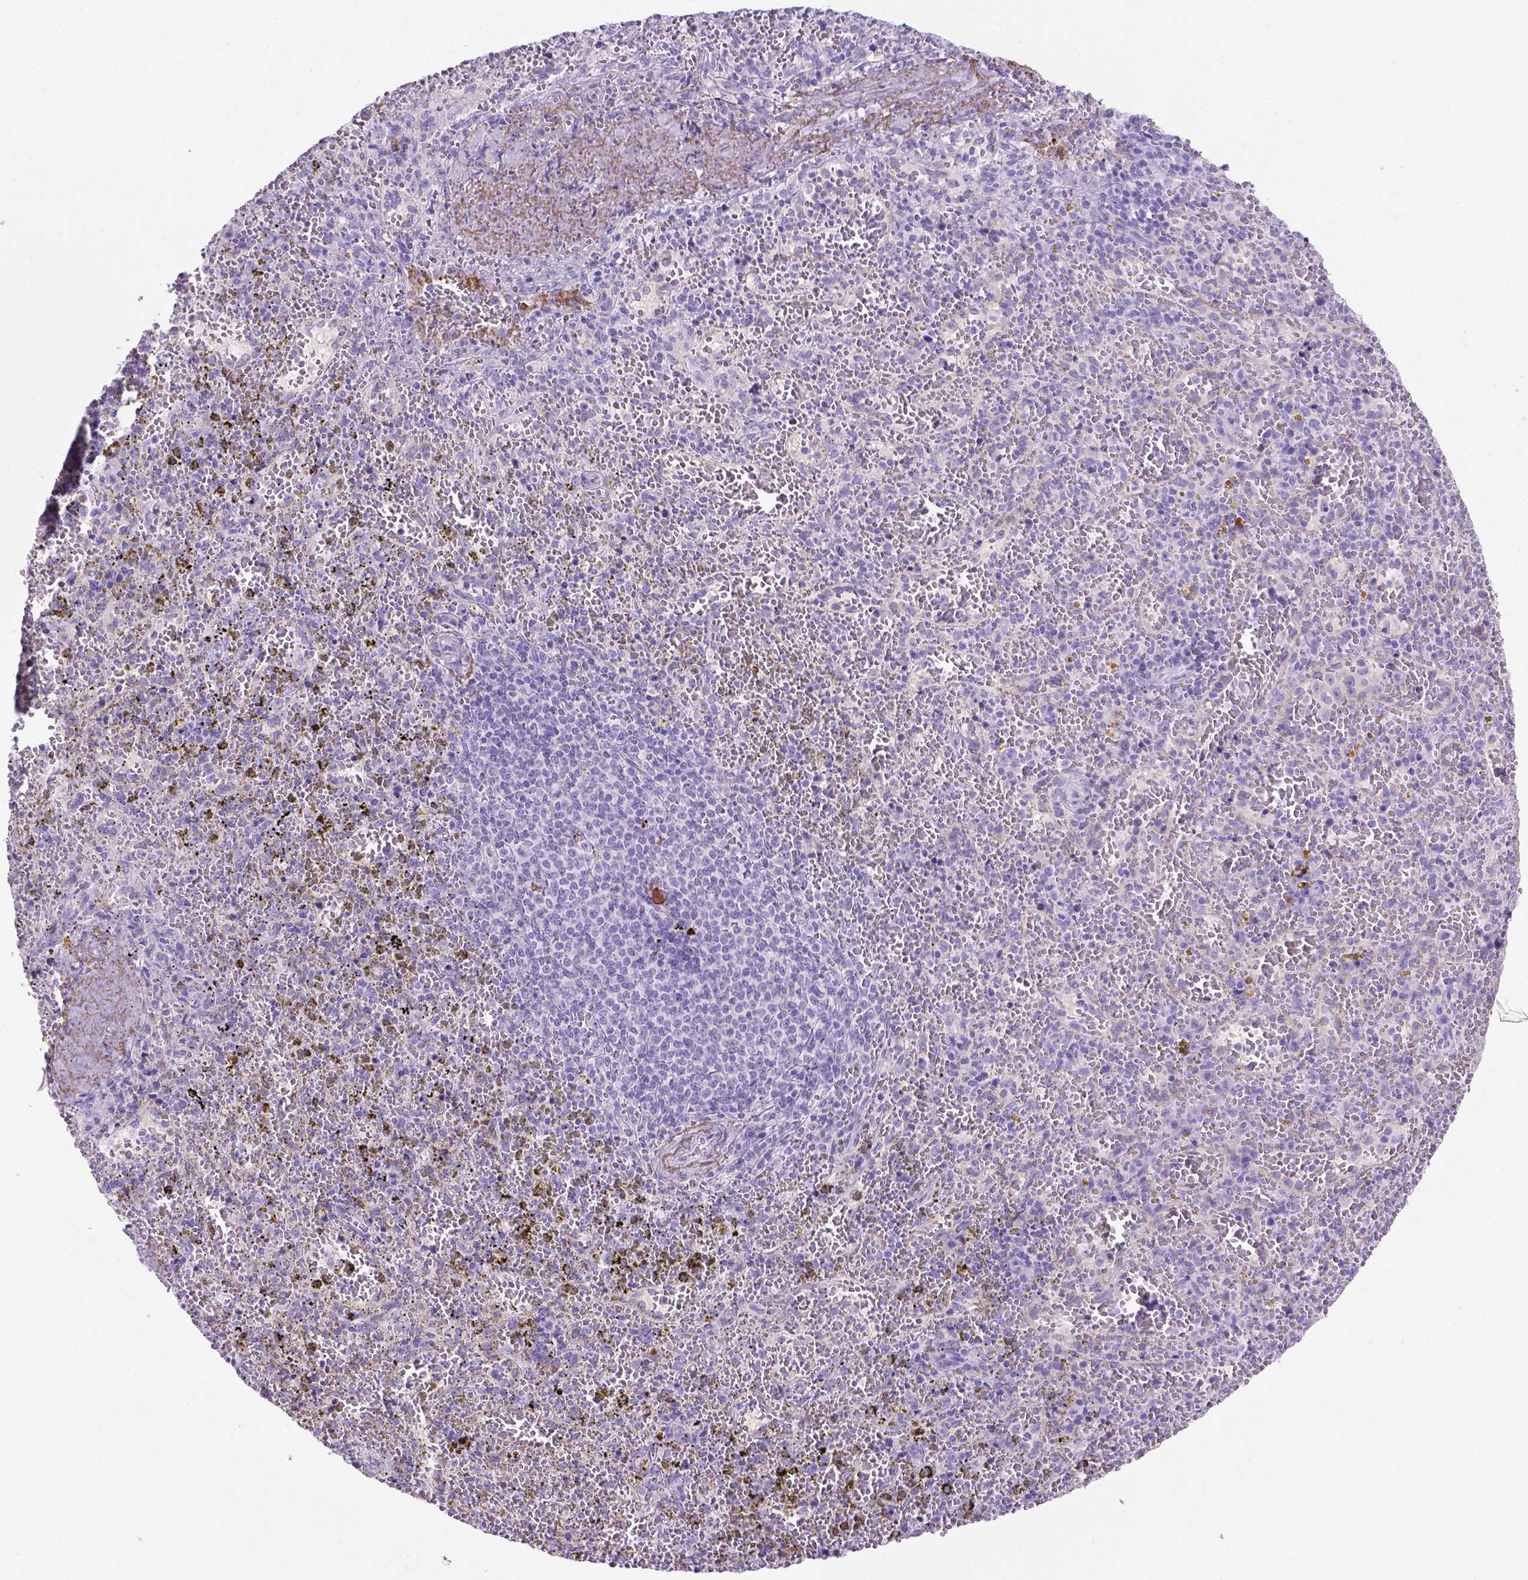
{"staining": {"intensity": "negative", "quantity": "none", "location": "none"}, "tissue": "spleen", "cell_type": "Cells in red pulp", "image_type": "normal", "snomed": [{"axis": "morphology", "description": "Normal tissue, NOS"}, {"axis": "topography", "description": "Spleen"}], "caption": "Immunohistochemistry (IHC) of benign spleen shows no expression in cells in red pulp. Nuclei are stained in blue.", "gene": "SIRPD", "patient": {"sex": "female", "age": 50}}